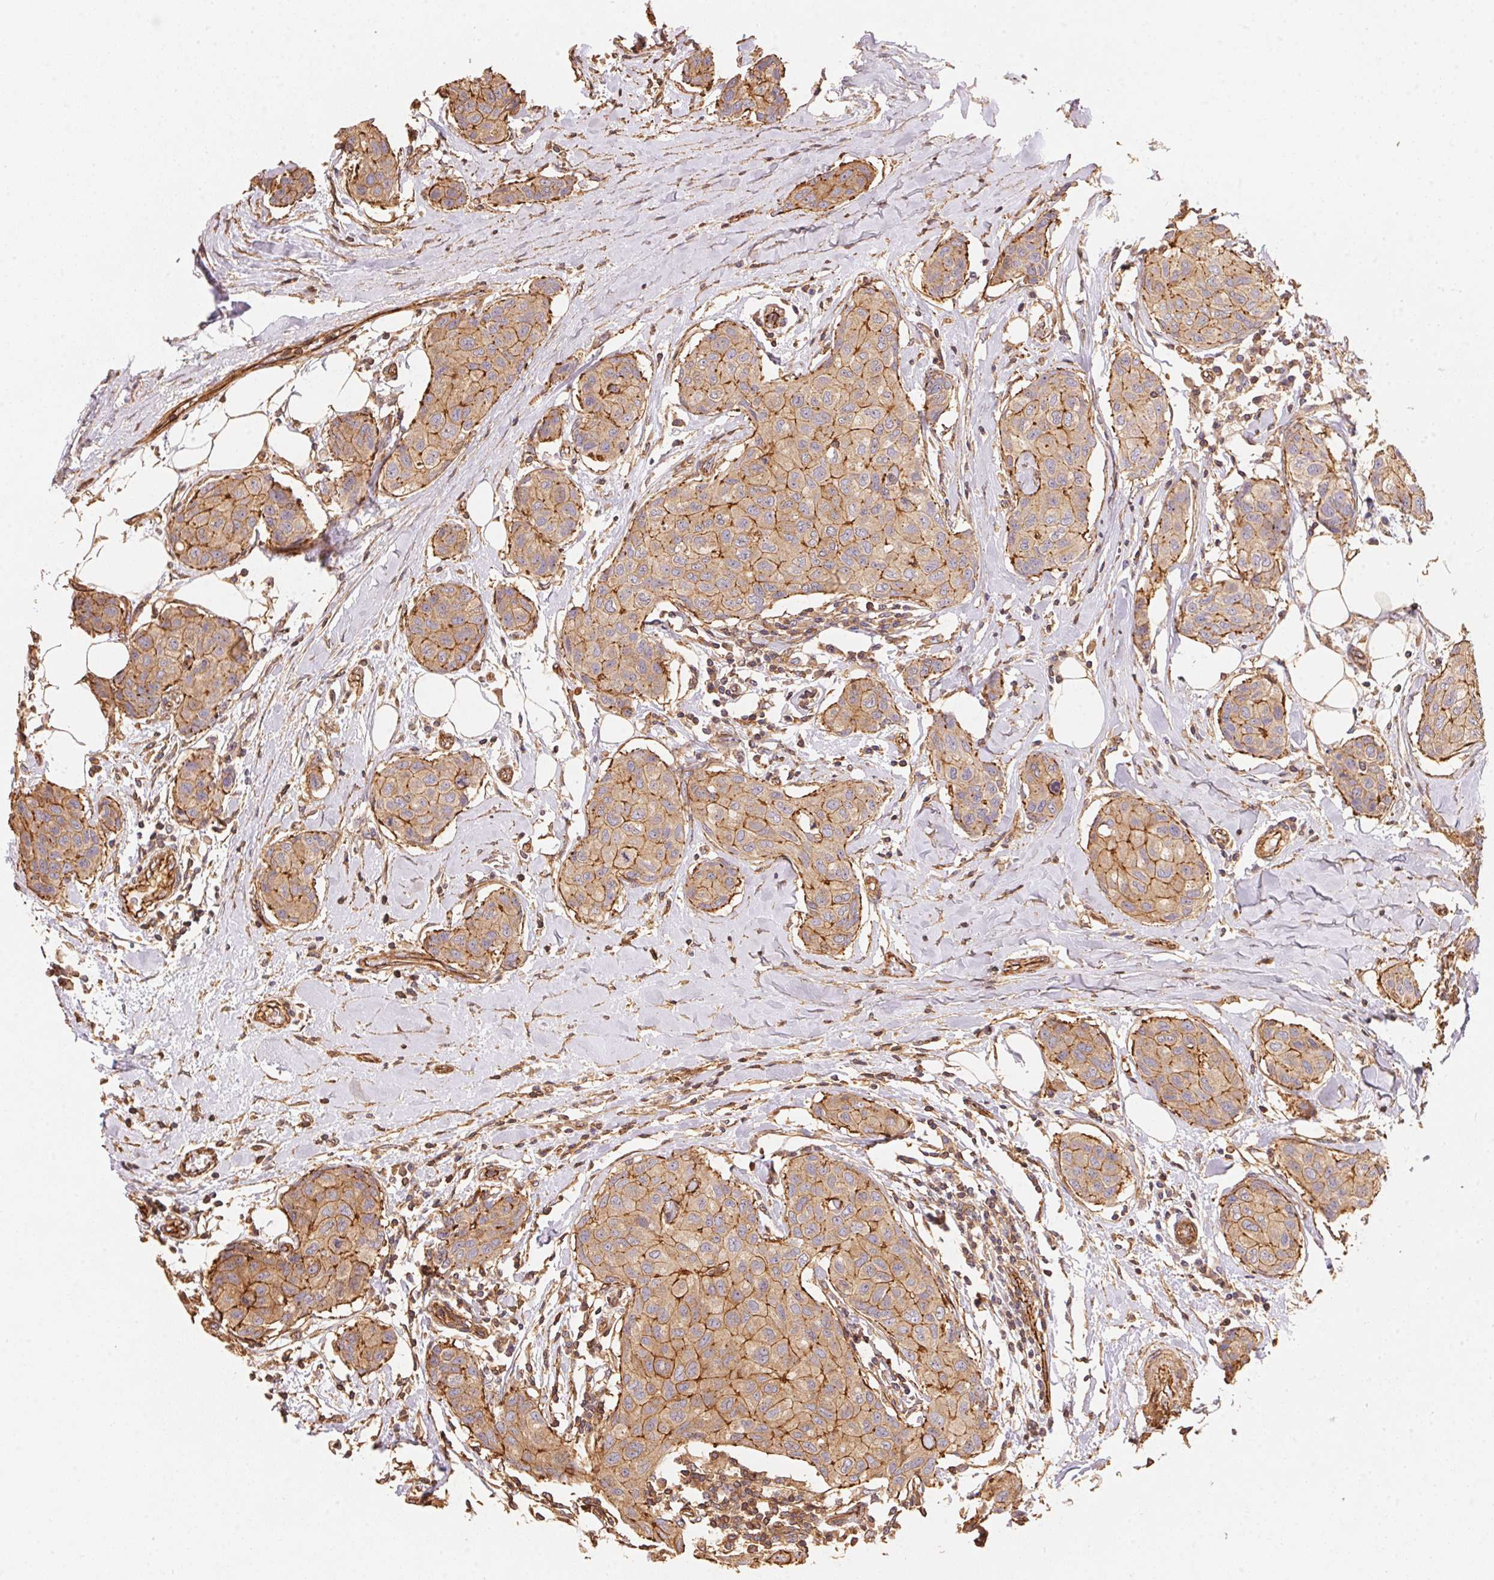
{"staining": {"intensity": "moderate", "quantity": ">75%", "location": "cytoplasmic/membranous"}, "tissue": "breast cancer", "cell_type": "Tumor cells", "image_type": "cancer", "snomed": [{"axis": "morphology", "description": "Duct carcinoma"}, {"axis": "topography", "description": "Breast"}], "caption": "Immunohistochemistry (IHC) of breast cancer (invasive ductal carcinoma) reveals medium levels of moderate cytoplasmic/membranous positivity in about >75% of tumor cells.", "gene": "FRAS1", "patient": {"sex": "female", "age": 80}}